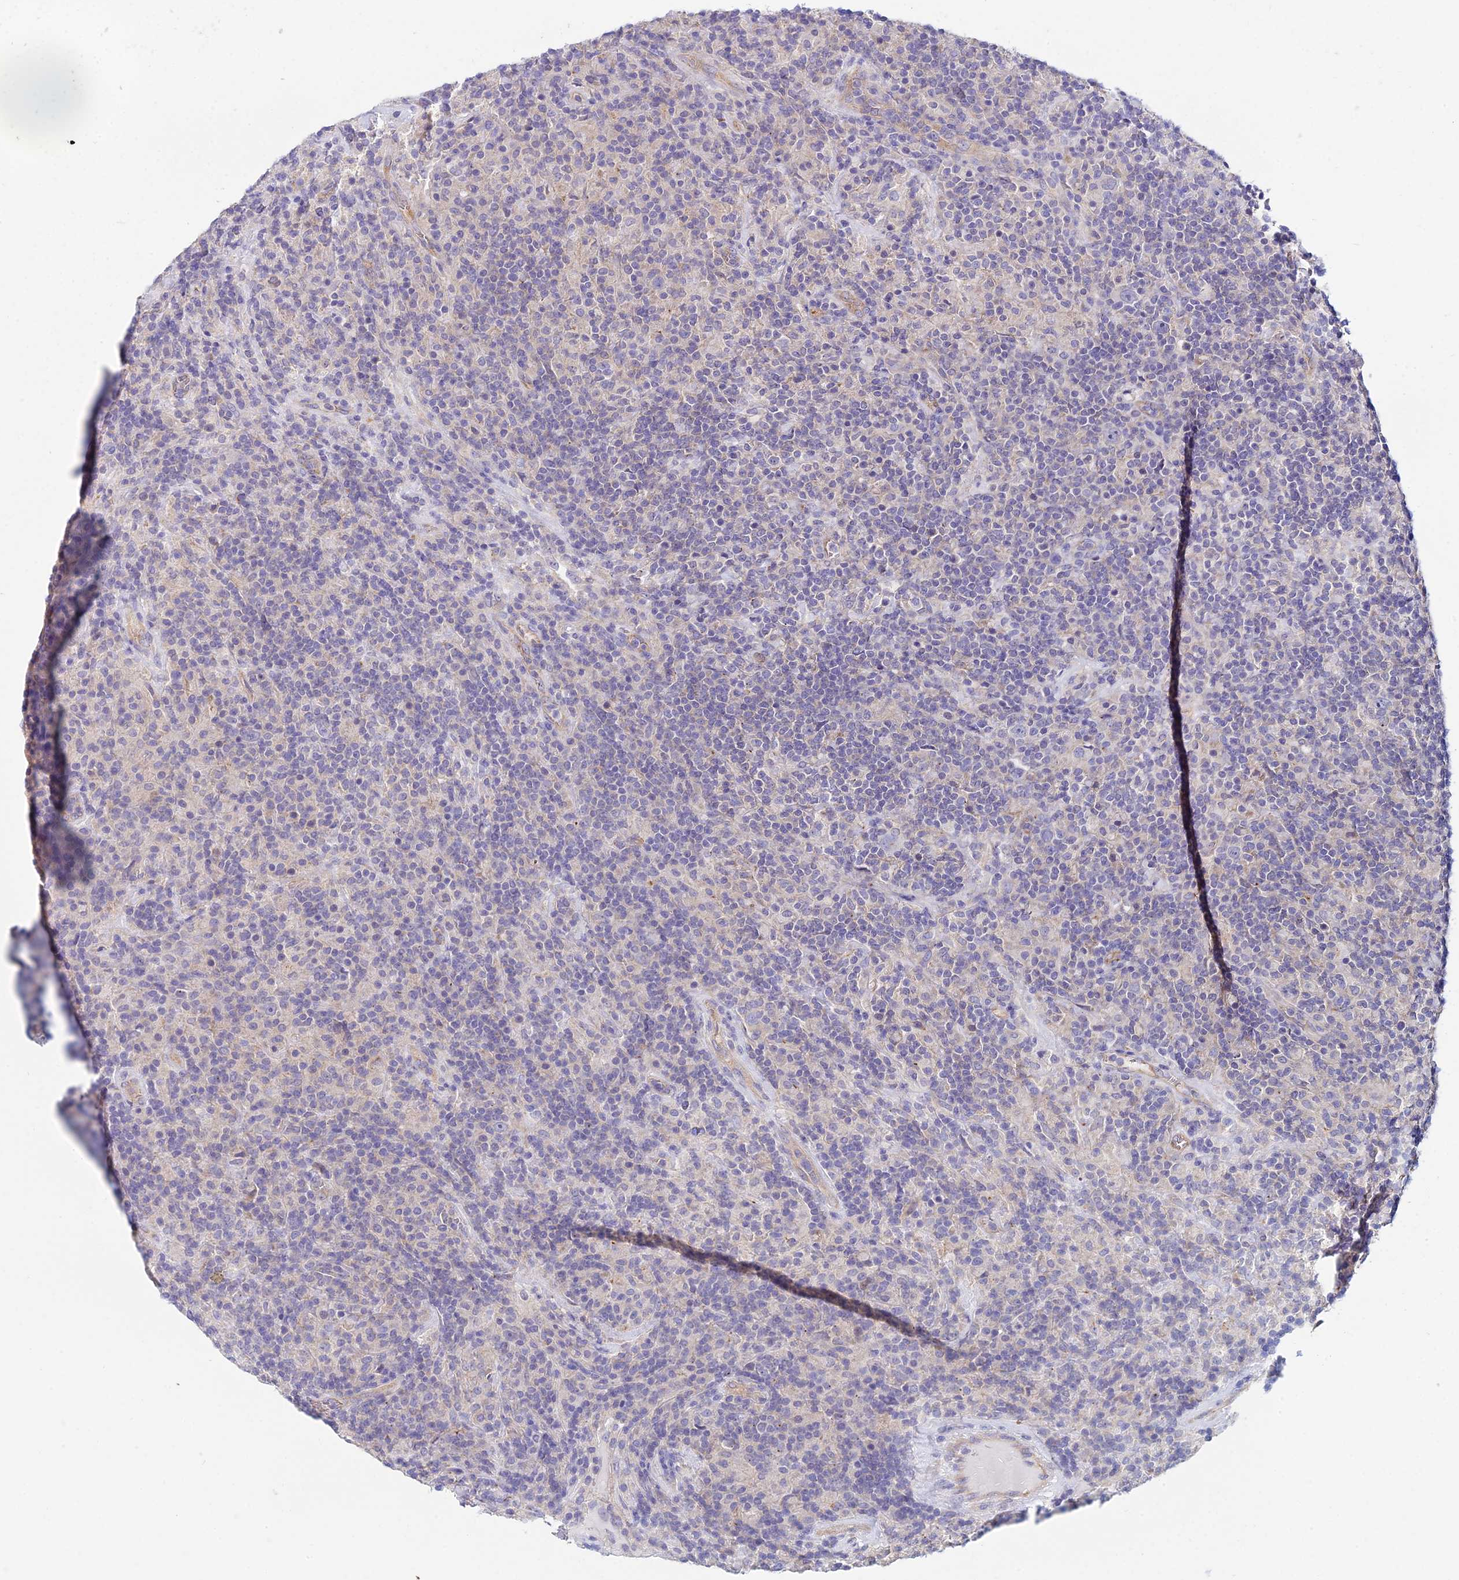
{"staining": {"intensity": "negative", "quantity": "none", "location": "none"}, "tissue": "lymphoma", "cell_type": "Tumor cells", "image_type": "cancer", "snomed": [{"axis": "morphology", "description": "Hodgkin's disease, NOS"}, {"axis": "topography", "description": "Lymph node"}], "caption": "IHC of lymphoma reveals no positivity in tumor cells.", "gene": "ZNF564", "patient": {"sex": "male", "age": 70}}